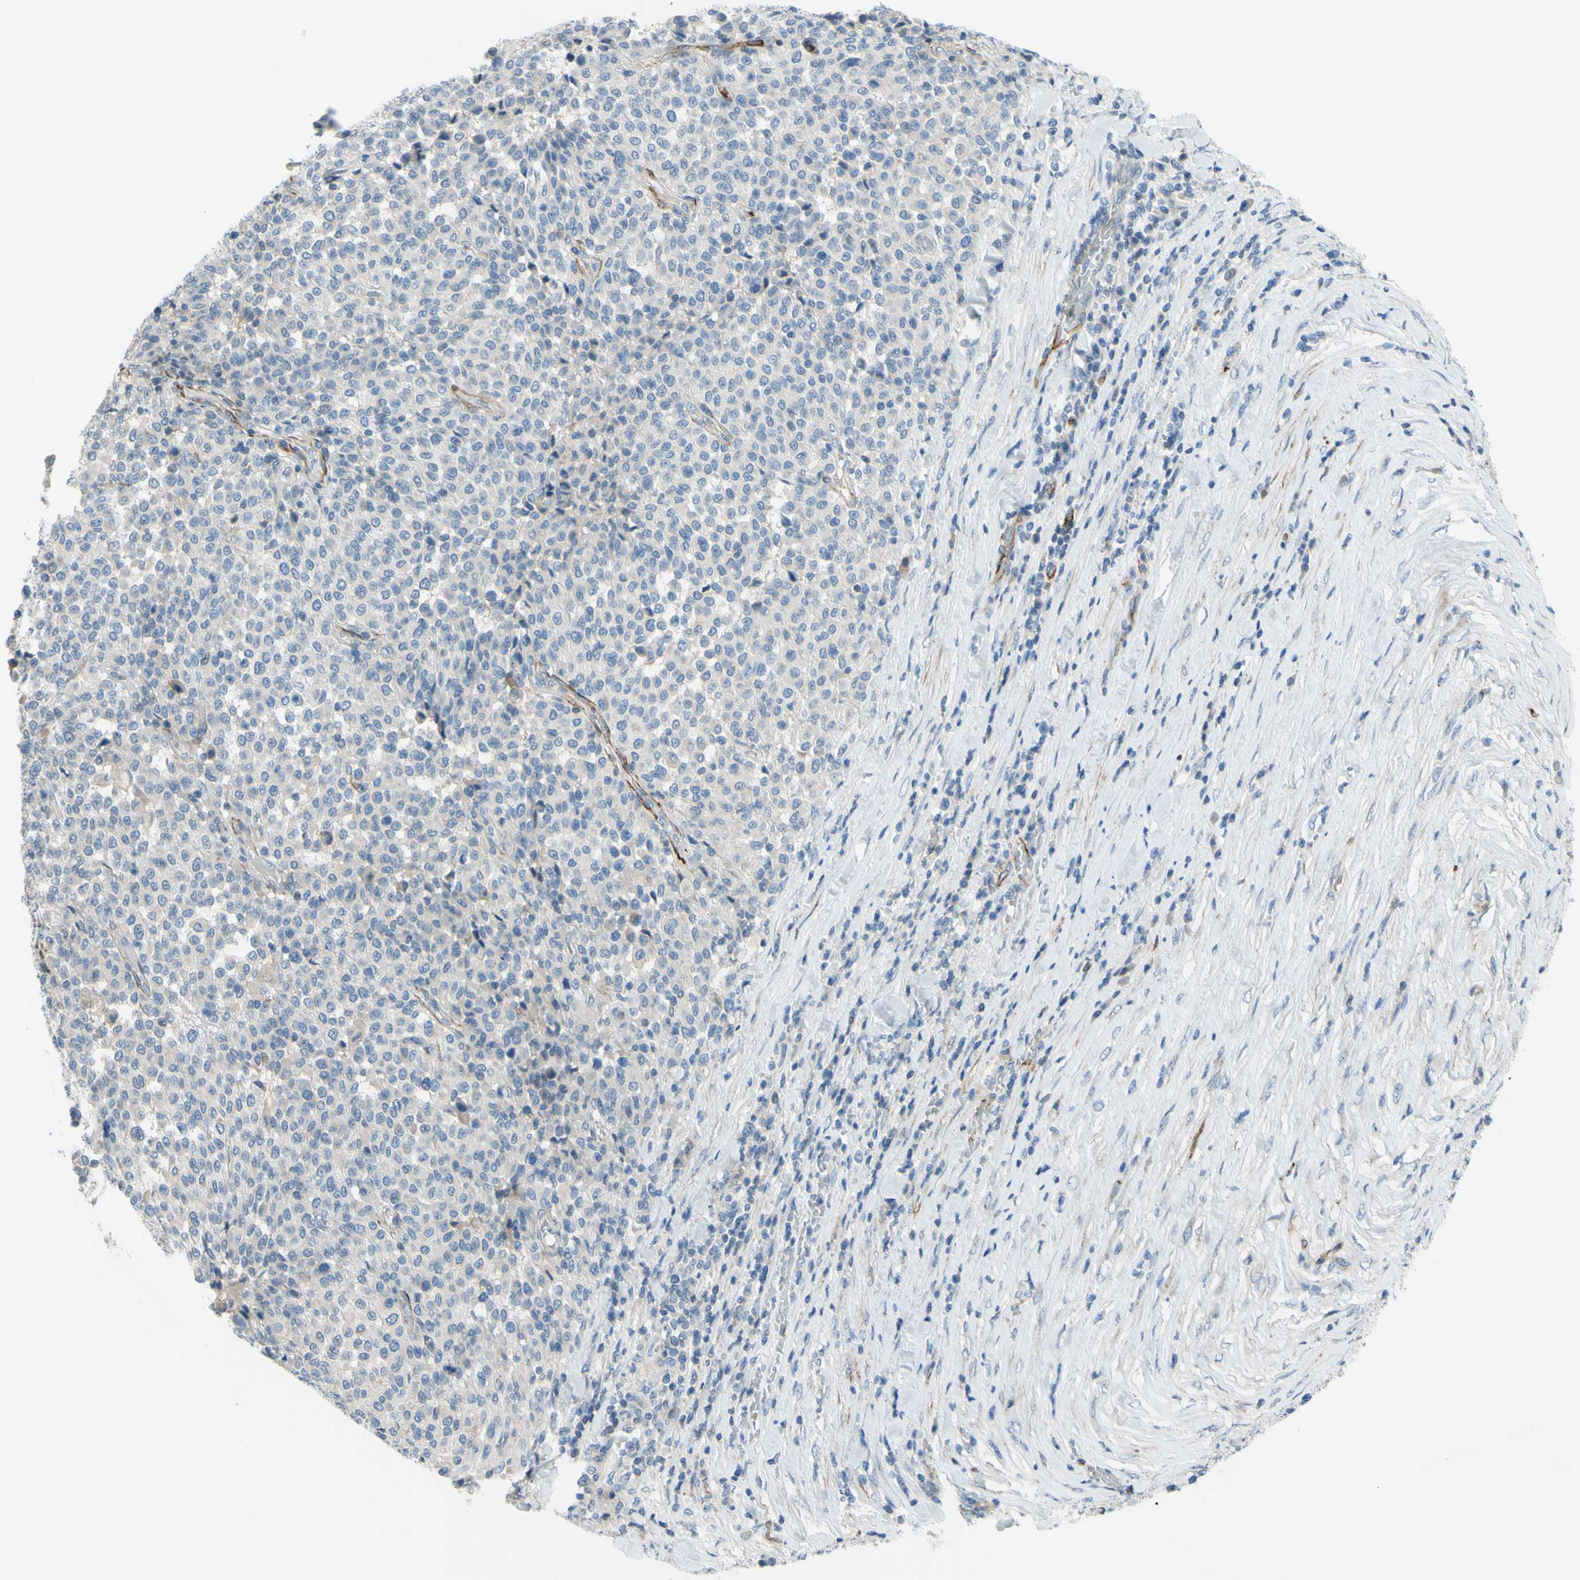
{"staining": {"intensity": "negative", "quantity": "none", "location": "none"}, "tissue": "melanoma", "cell_type": "Tumor cells", "image_type": "cancer", "snomed": [{"axis": "morphology", "description": "Malignant melanoma, Metastatic site"}, {"axis": "topography", "description": "Pancreas"}], "caption": "Immunohistochemical staining of human malignant melanoma (metastatic site) reveals no significant positivity in tumor cells. (DAB immunohistochemistry with hematoxylin counter stain).", "gene": "PRRG2", "patient": {"sex": "female", "age": 30}}